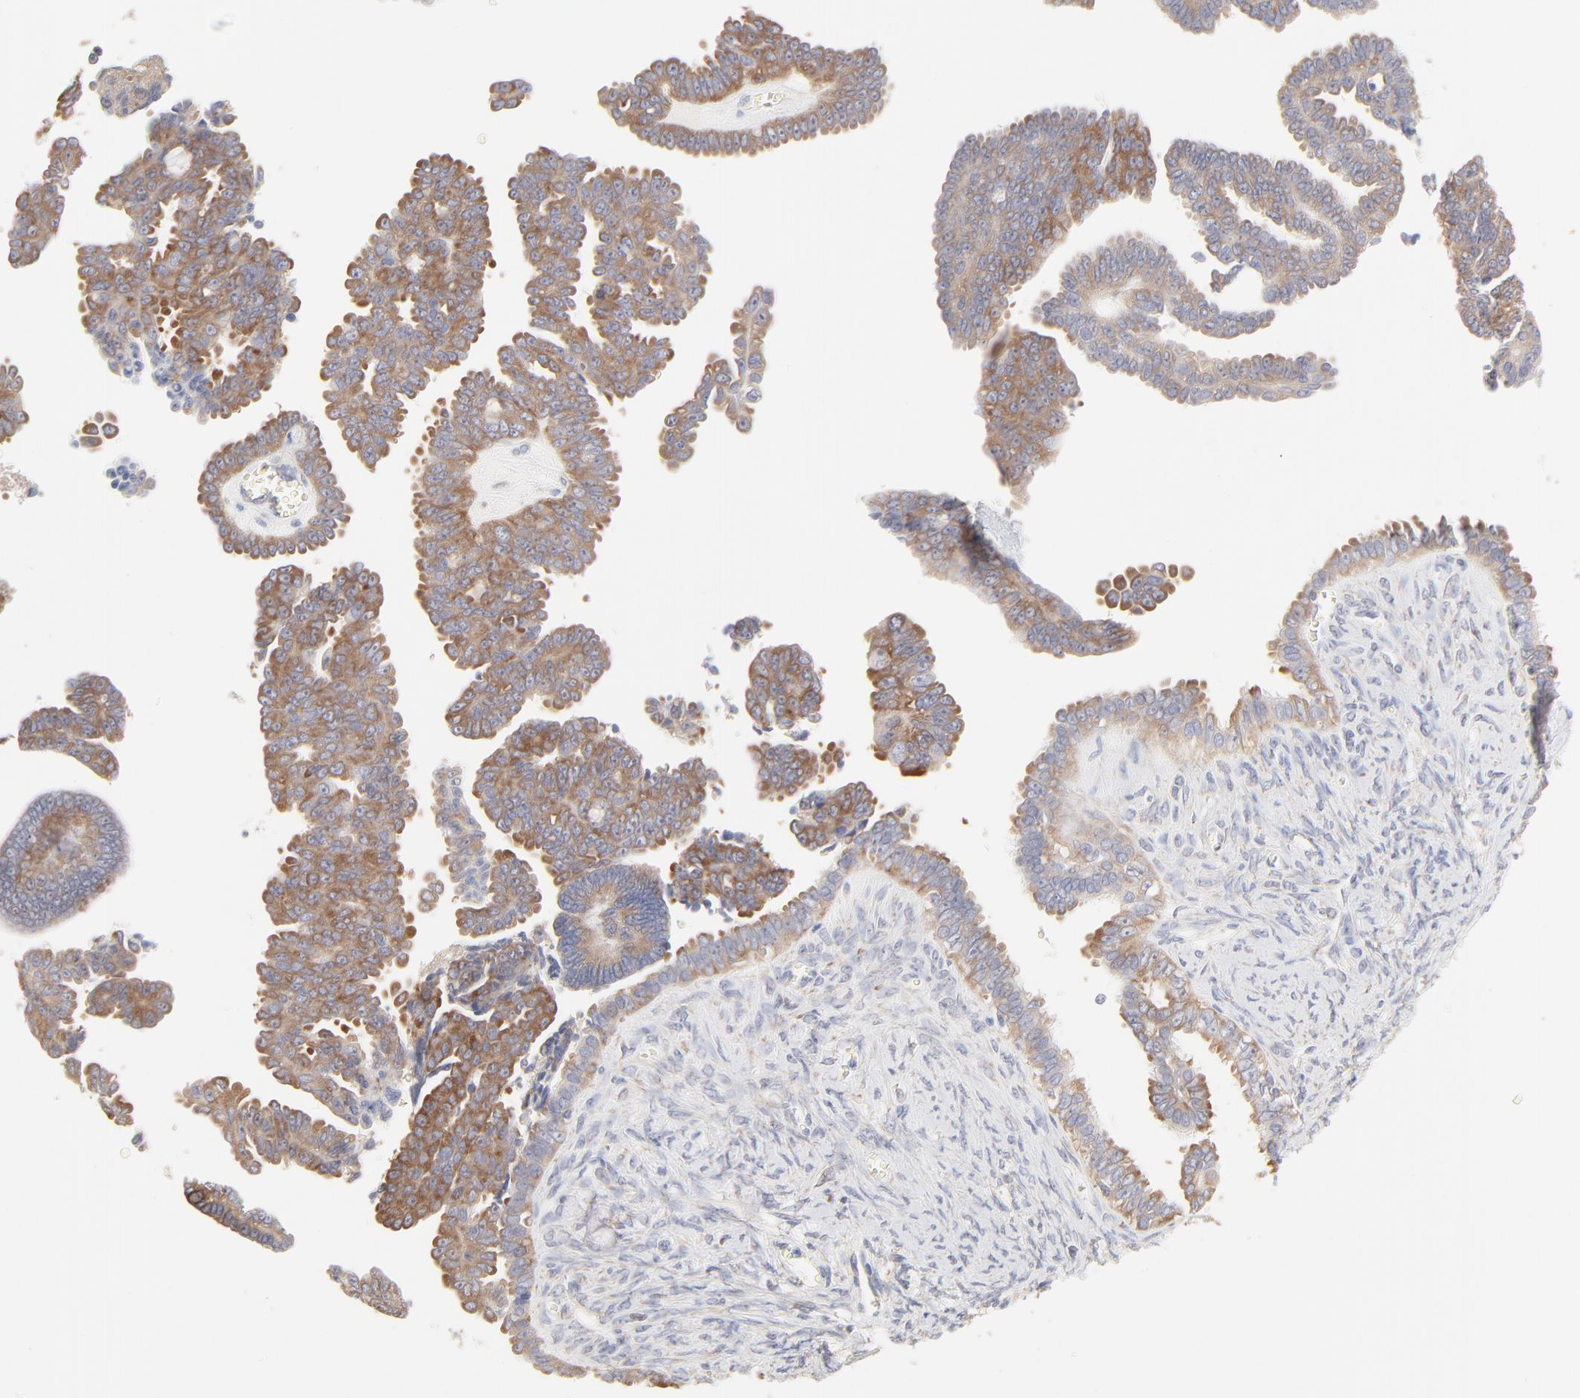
{"staining": {"intensity": "strong", "quantity": ">75%", "location": "cytoplasmic/membranous"}, "tissue": "ovarian cancer", "cell_type": "Tumor cells", "image_type": "cancer", "snomed": [{"axis": "morphology", "description": "Cystadenocarcinoma, serous, NOS"}, {"axis": "topography", "description": "Ovary"}], "caption": "Tumor cells exhibit high levels of strong cytoplasmic/membranous positivity in approximately >75% of cells in human ovarian cancer (serous cystadenocarcinoma).", "gene": "RPS21", "patient": {"sex": "female", "age": 71}}